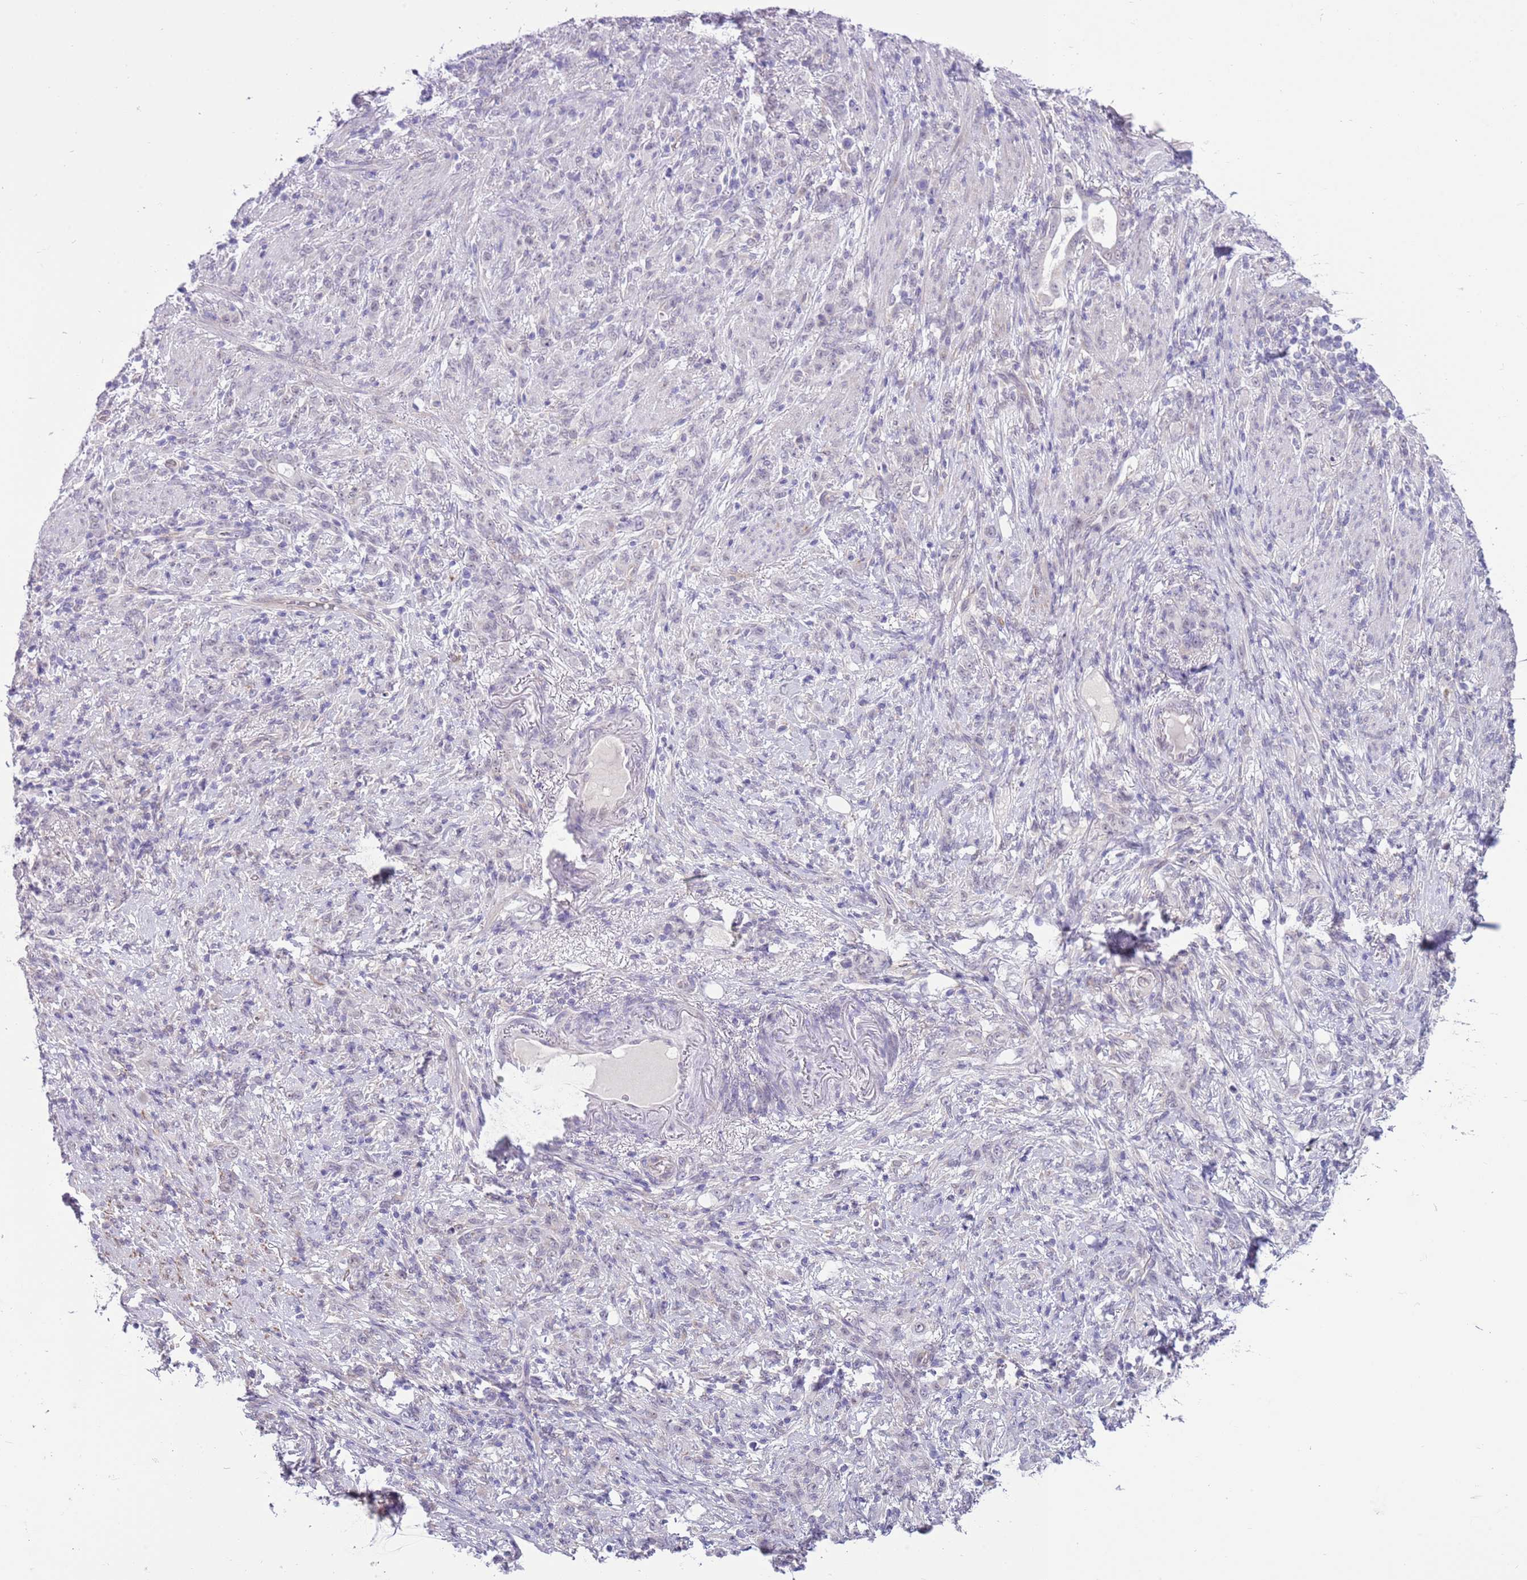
{"staining": {"intensity": "negative", "quantity": "none", "location": "none"}, "tissue": "stomach cancer", "cell_type": "Tumor cells", "image_type": "cancer", "snomed": [{"axis": "morphology", "description": "Normal tissue, NOS"}, {"axis": "morphology", "description": "Adenocarcinoma, NOS"}, {"axis": "topography", "description": "Stomach"}], "caption": "Tumor cells show no significant protein positivity in stomach cancer (adenocarcinoma).", "gene": "FAM120C", "patient": {"sex": "female", "age": 79}}